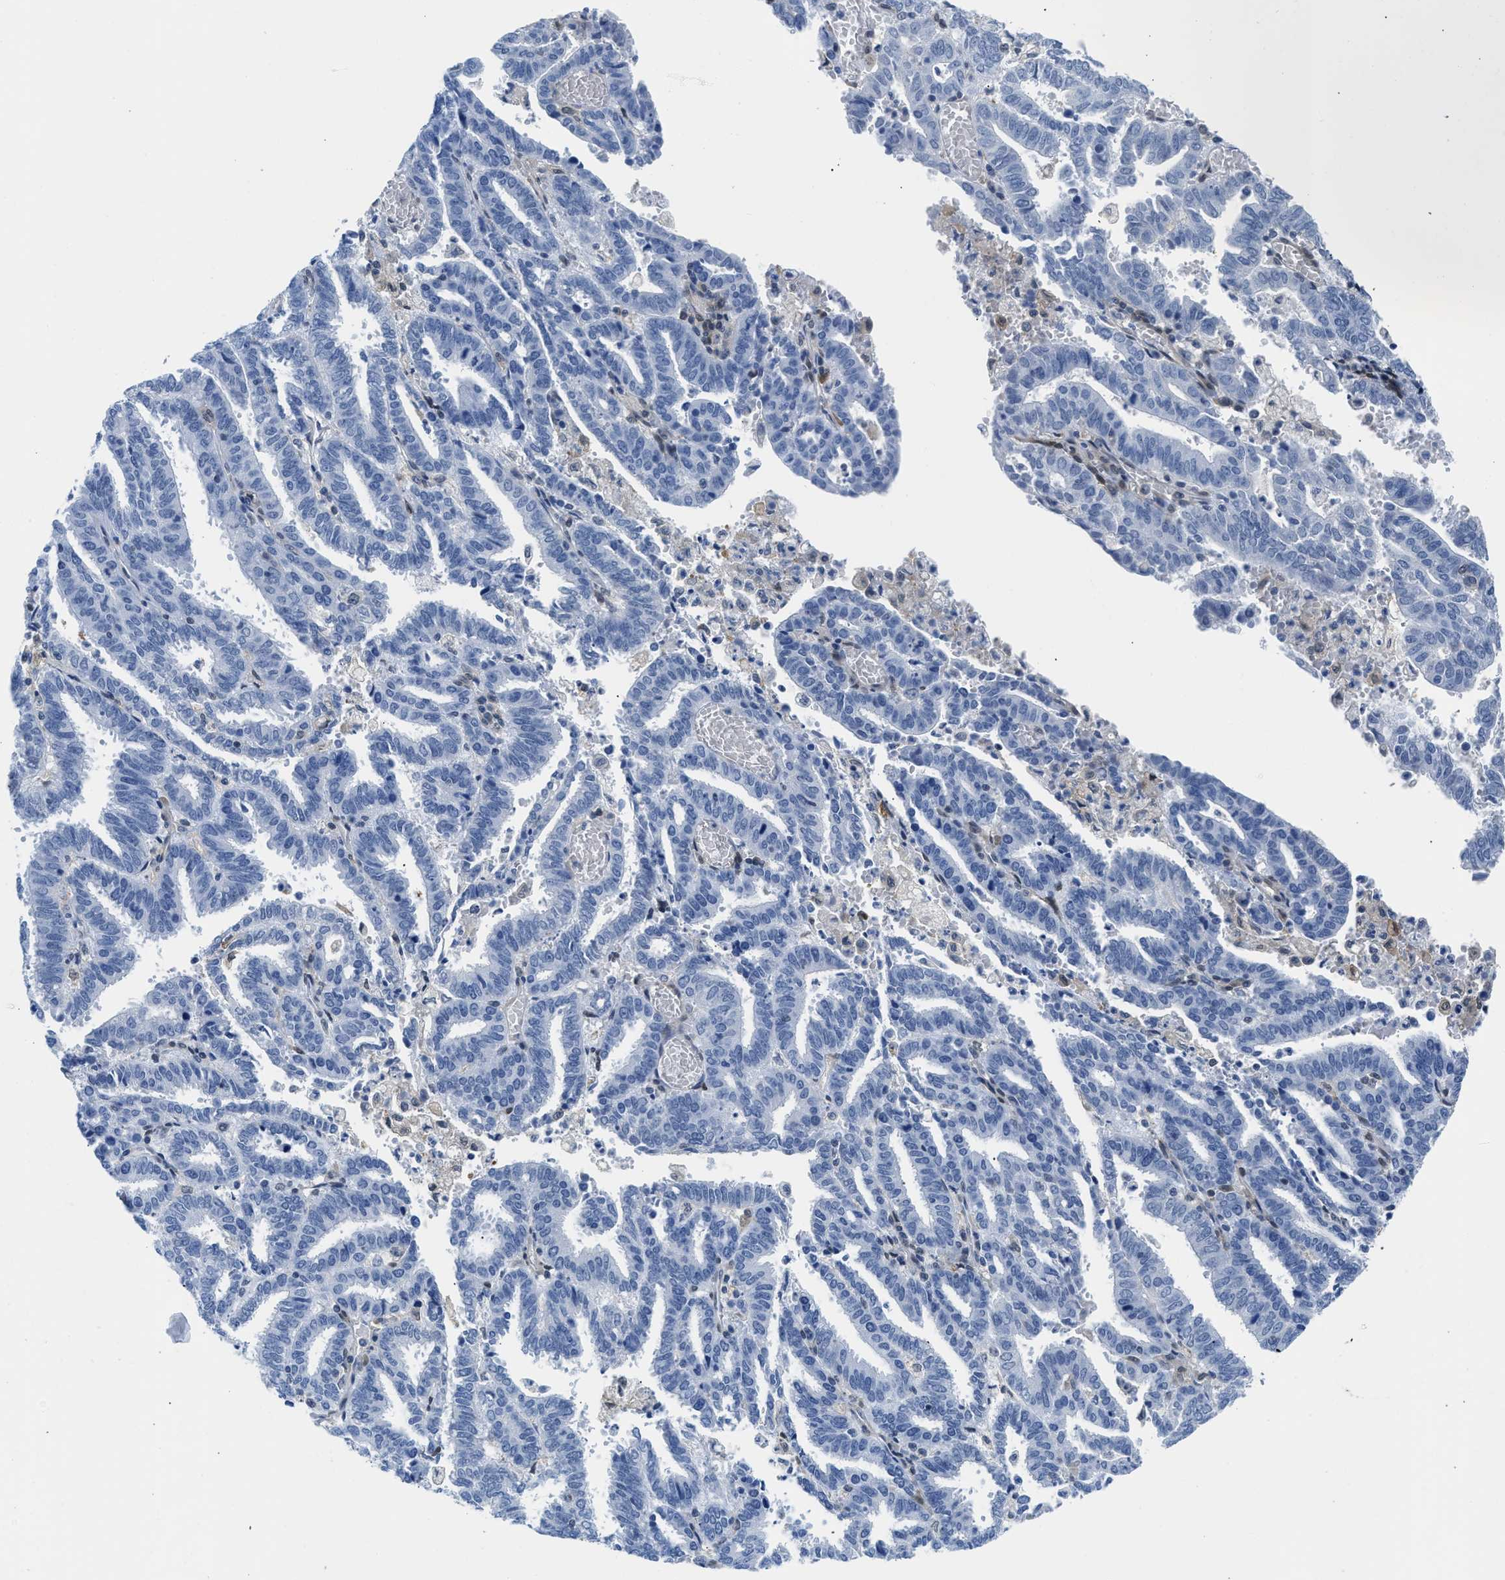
{"staining": {"intensity": "negative", "quantity": "none", "location": "none"}, "tissue": "endometrial cancer", "cell_type": "Tumor cells", "image_type": "cancer", "snomed": [{"axis": "morphology", "description": "Adenocarcinoma, NOS"}, {"axis": "topography", "description": "Uterus"}], "caption": "High magnification brightfield microscopy of endometrial cancer (adenocarcinoma) stained with DAB (3,3'-diaminobenzidine) (brown) and counterstained with hematoxylin (blue): tumor cells show no significant positivity.", "gene": "CBR1", "patient": {"sex": "female", "age": 83}}